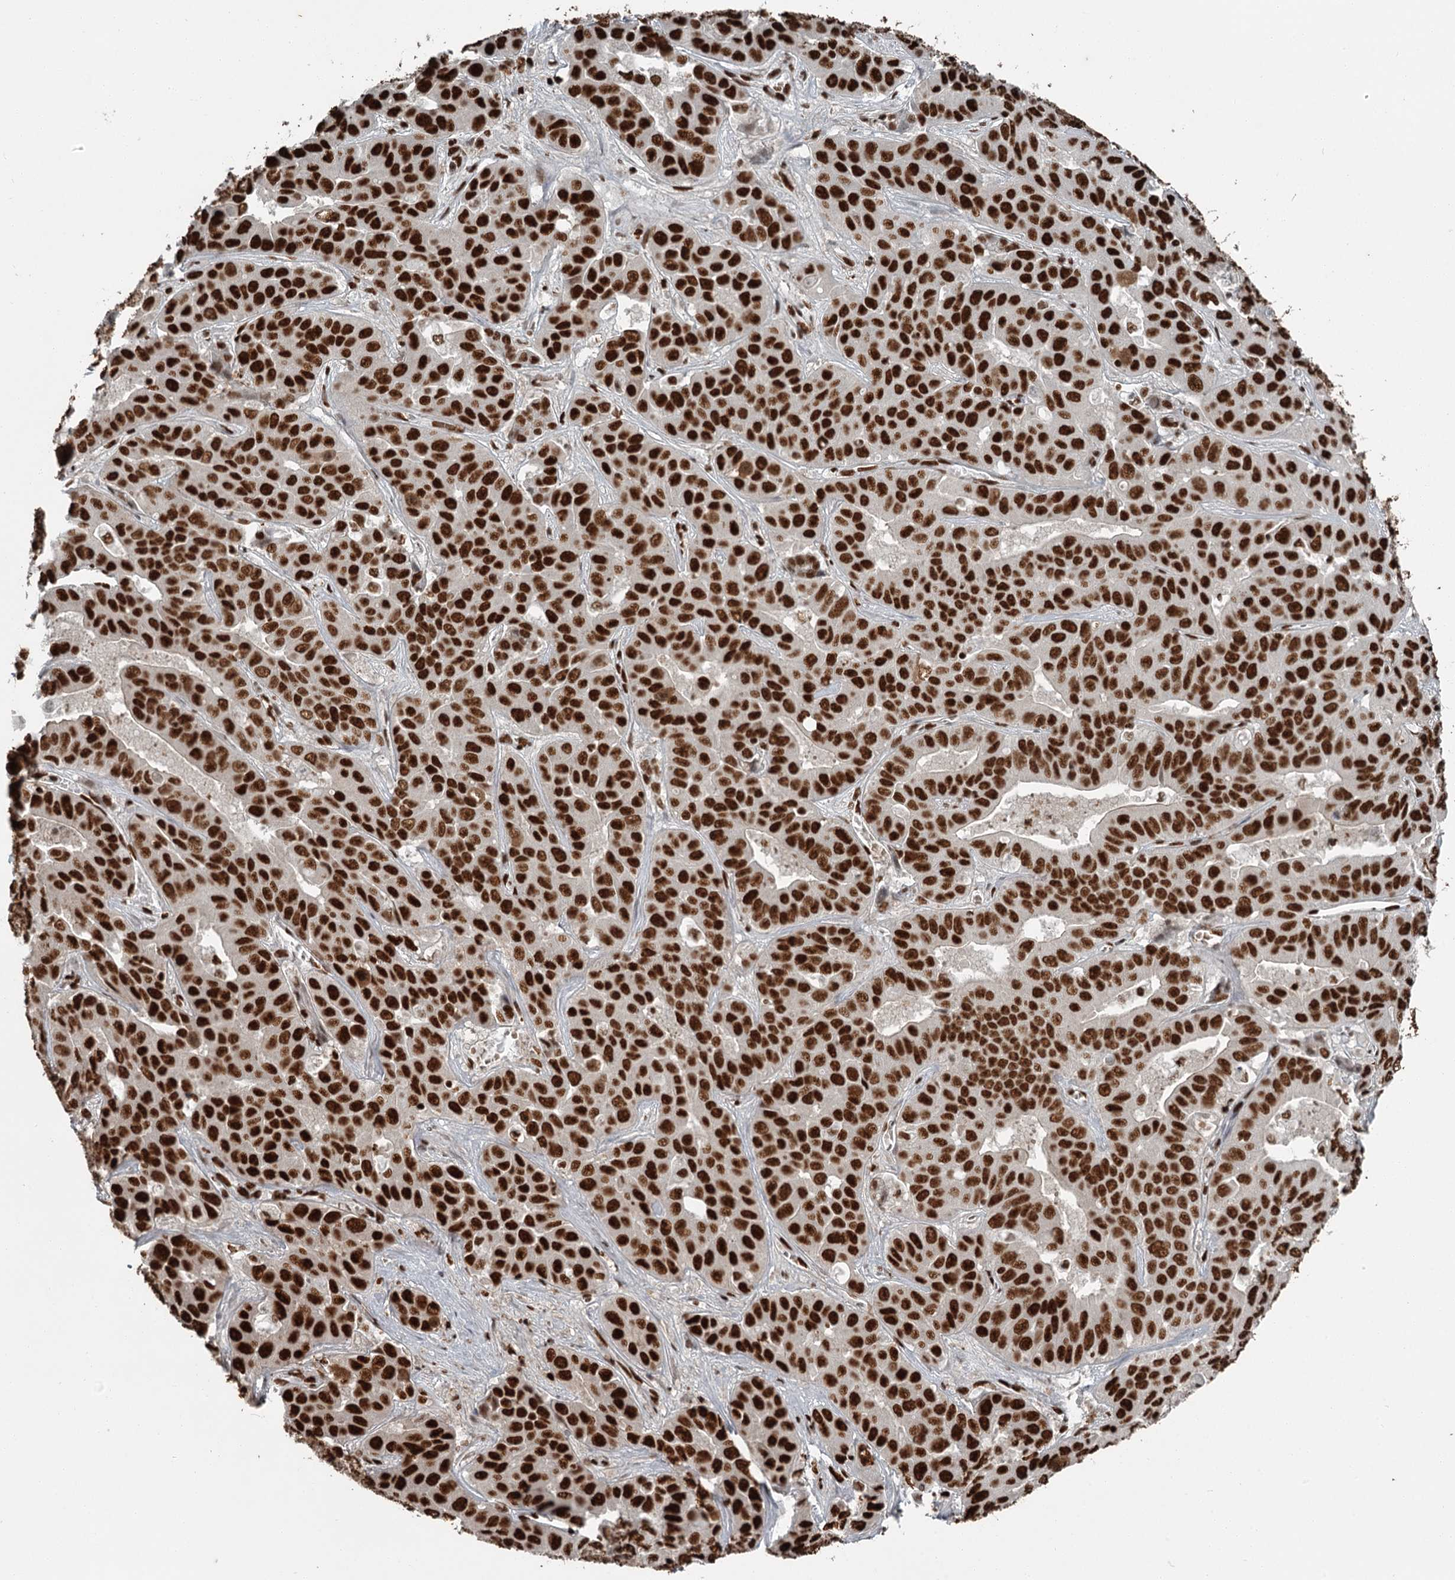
{"staining": {"intensity": "strong", "quantity": ">75%", "location": "nuclear"}, "tissue": "liver cancer", "cell_type": "Tumor cells", "image_type": "cancer", "snomed": [{"axis": "morphology", "description": "Cholangiocarcinoma"}, {"axis": "topography", "description": "Liver"}], "caption": "Tumor cells reveal high levels of strong nuclear staining in approximately >75% of cells in human liver cancer. The staining was performed using DAB (3,3'-diaminobenzidine), with brown indicating positive protein expression. Nuclei are stained blue with hematoxylin.", "gene": "RBBP7", "patient": {"sex": "female", "age": 52}}